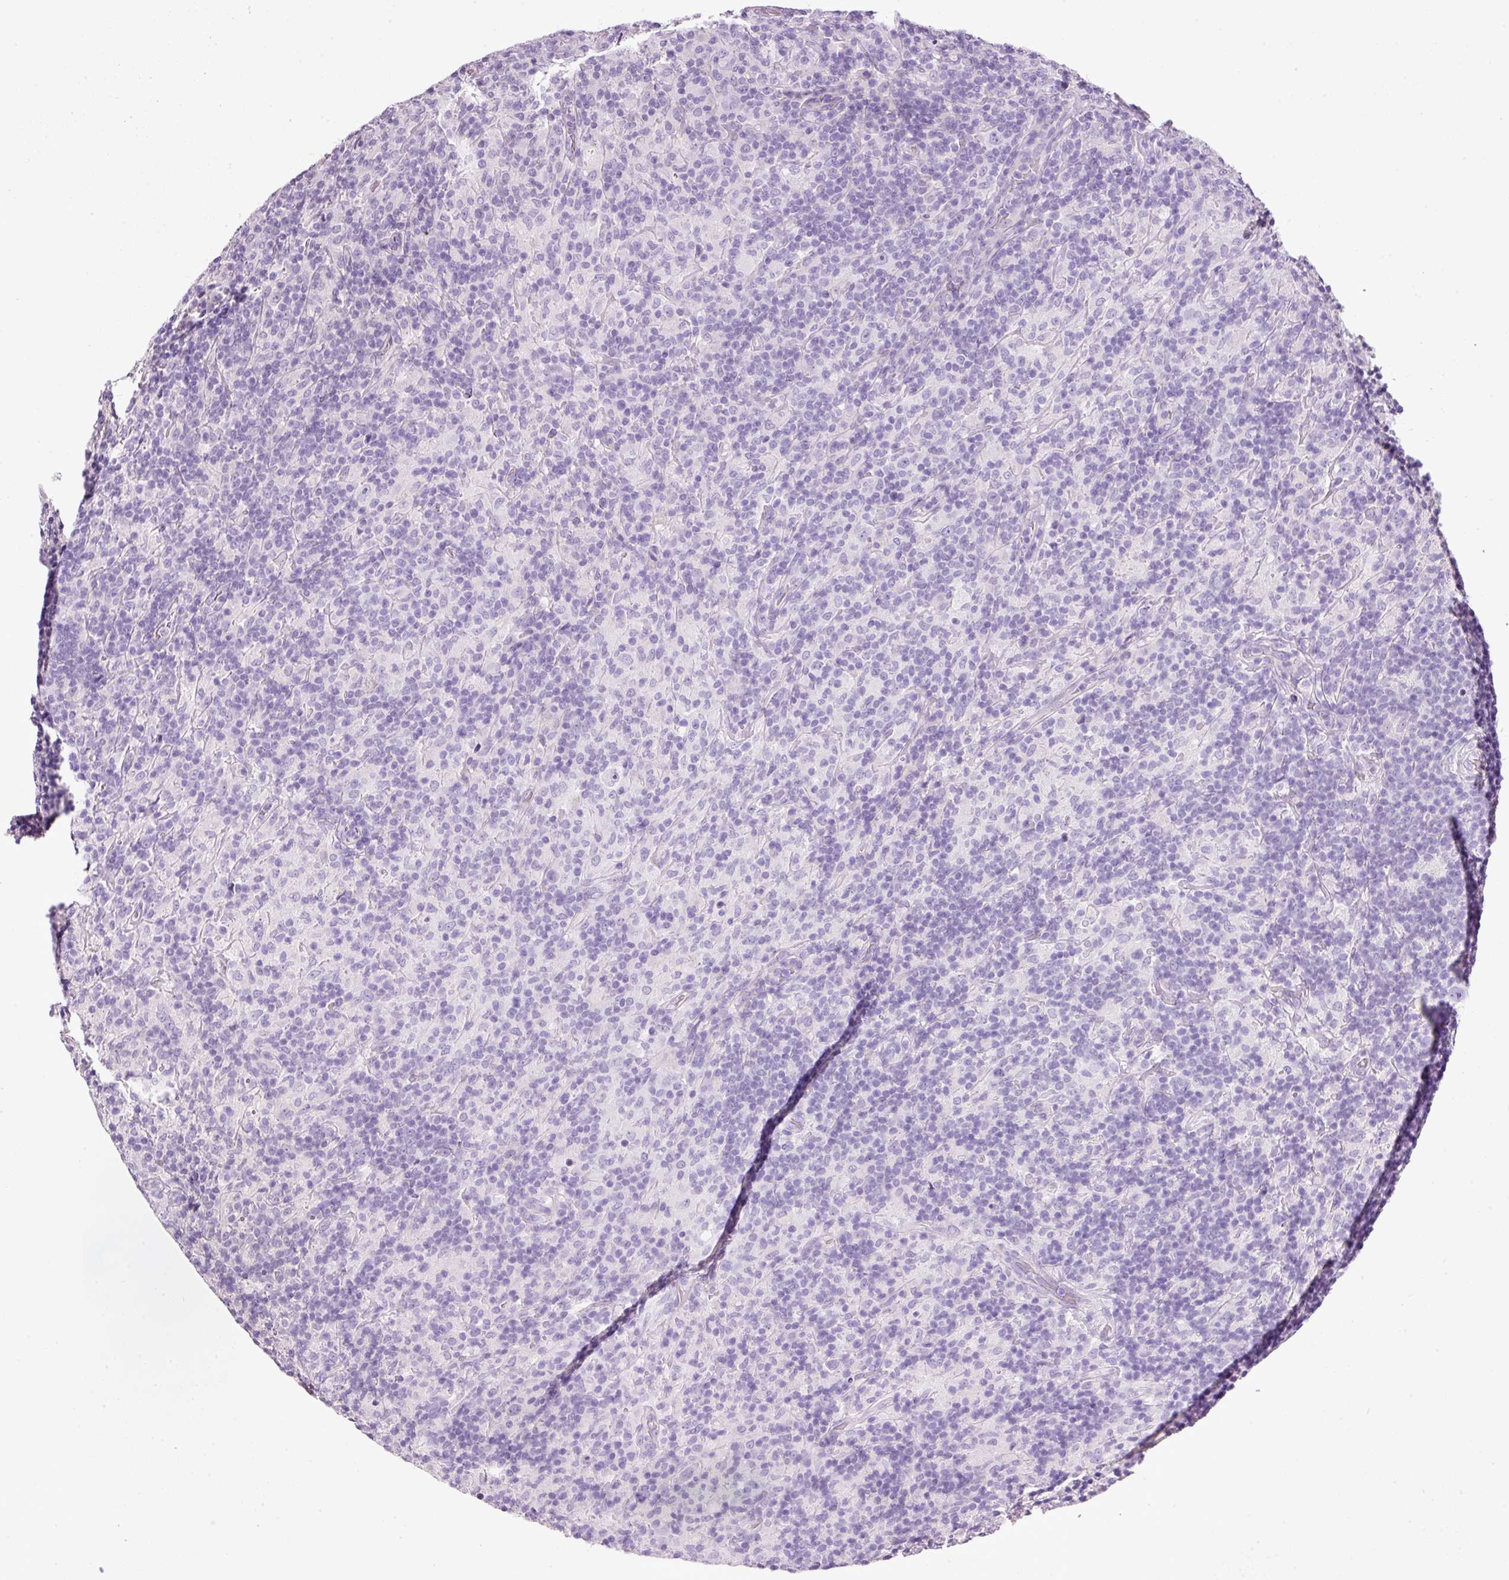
{"staining": {"intensity": "negative", "quantity": "none", "location": "none"}, "tissue": "lymphoma", "cell_type": "Tumor cells", "image_type": "cancer", "snomed": [{"axis": "morphology", "description": "Hodgkin's disease, NOS"}, {"axis": "topography", "description": "Lymph node"}], "caption": "This histopathology image is of Hodgkin's disease stained with immunohistochemistry to label a protein in brown with the nuclei are counter-stained blue. There is no staining in tumor cells.", "gene": "BSND", "patient": {"sex": "male", "age": 70}}